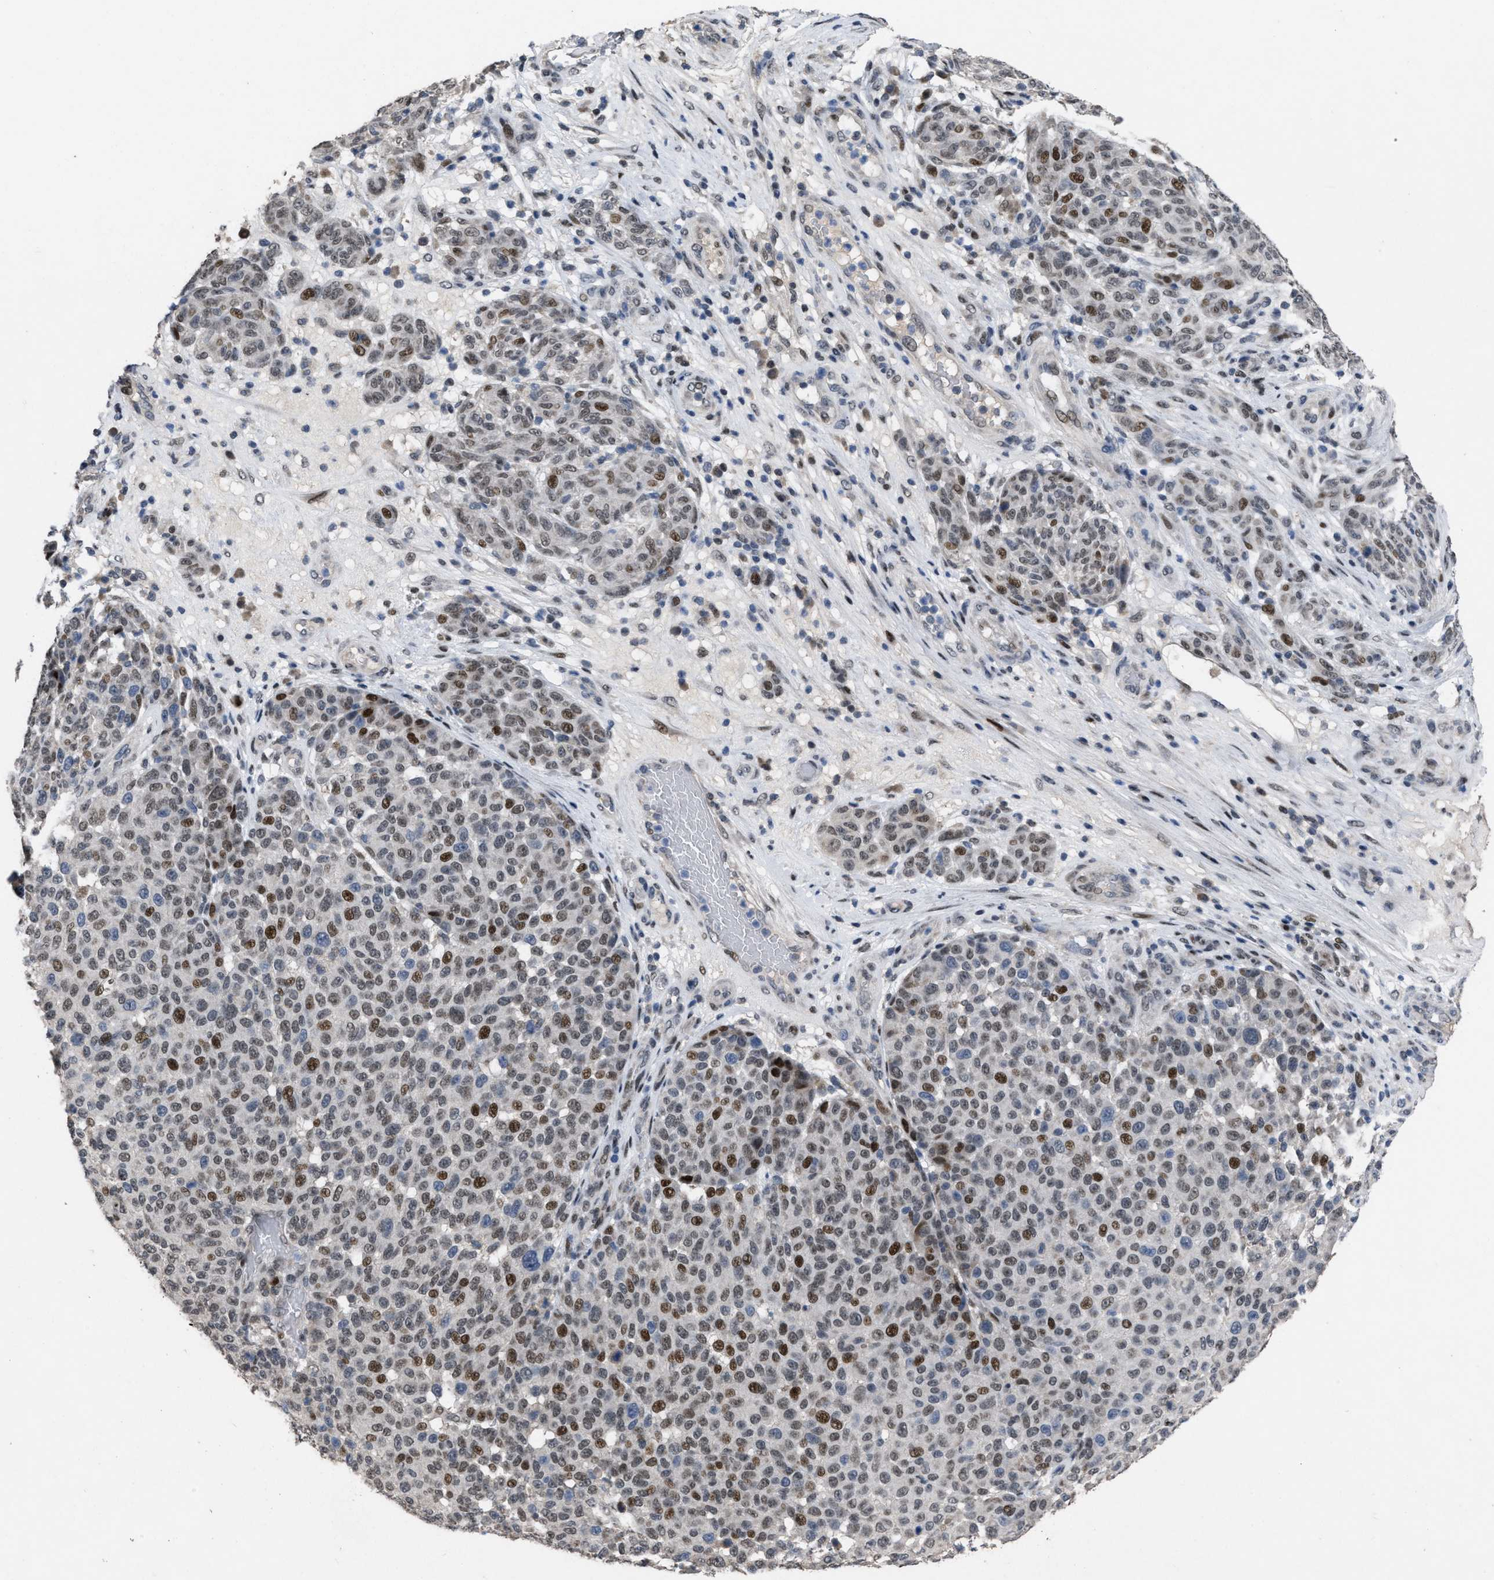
{"staining": {"intensity": "moderate", "quantity": "25%-75%", "location": "nuclear"}, "tissue": "melanoma", "cell_type": "Tumor cells", "image_type": "cancer", "snomed": [{"axis": "morphology", "description": "Malignant melanoma, NOS"}, {"axis": "topography", "description": "Skin"}], "caption": "Immunohistochemical staining of human melanoma exhibits medium levels of moderate nuclear staining in about 25%-75% of tumor cells.", "gene": "SETDB1", "patient": {"sex": "male", "age": 59}}